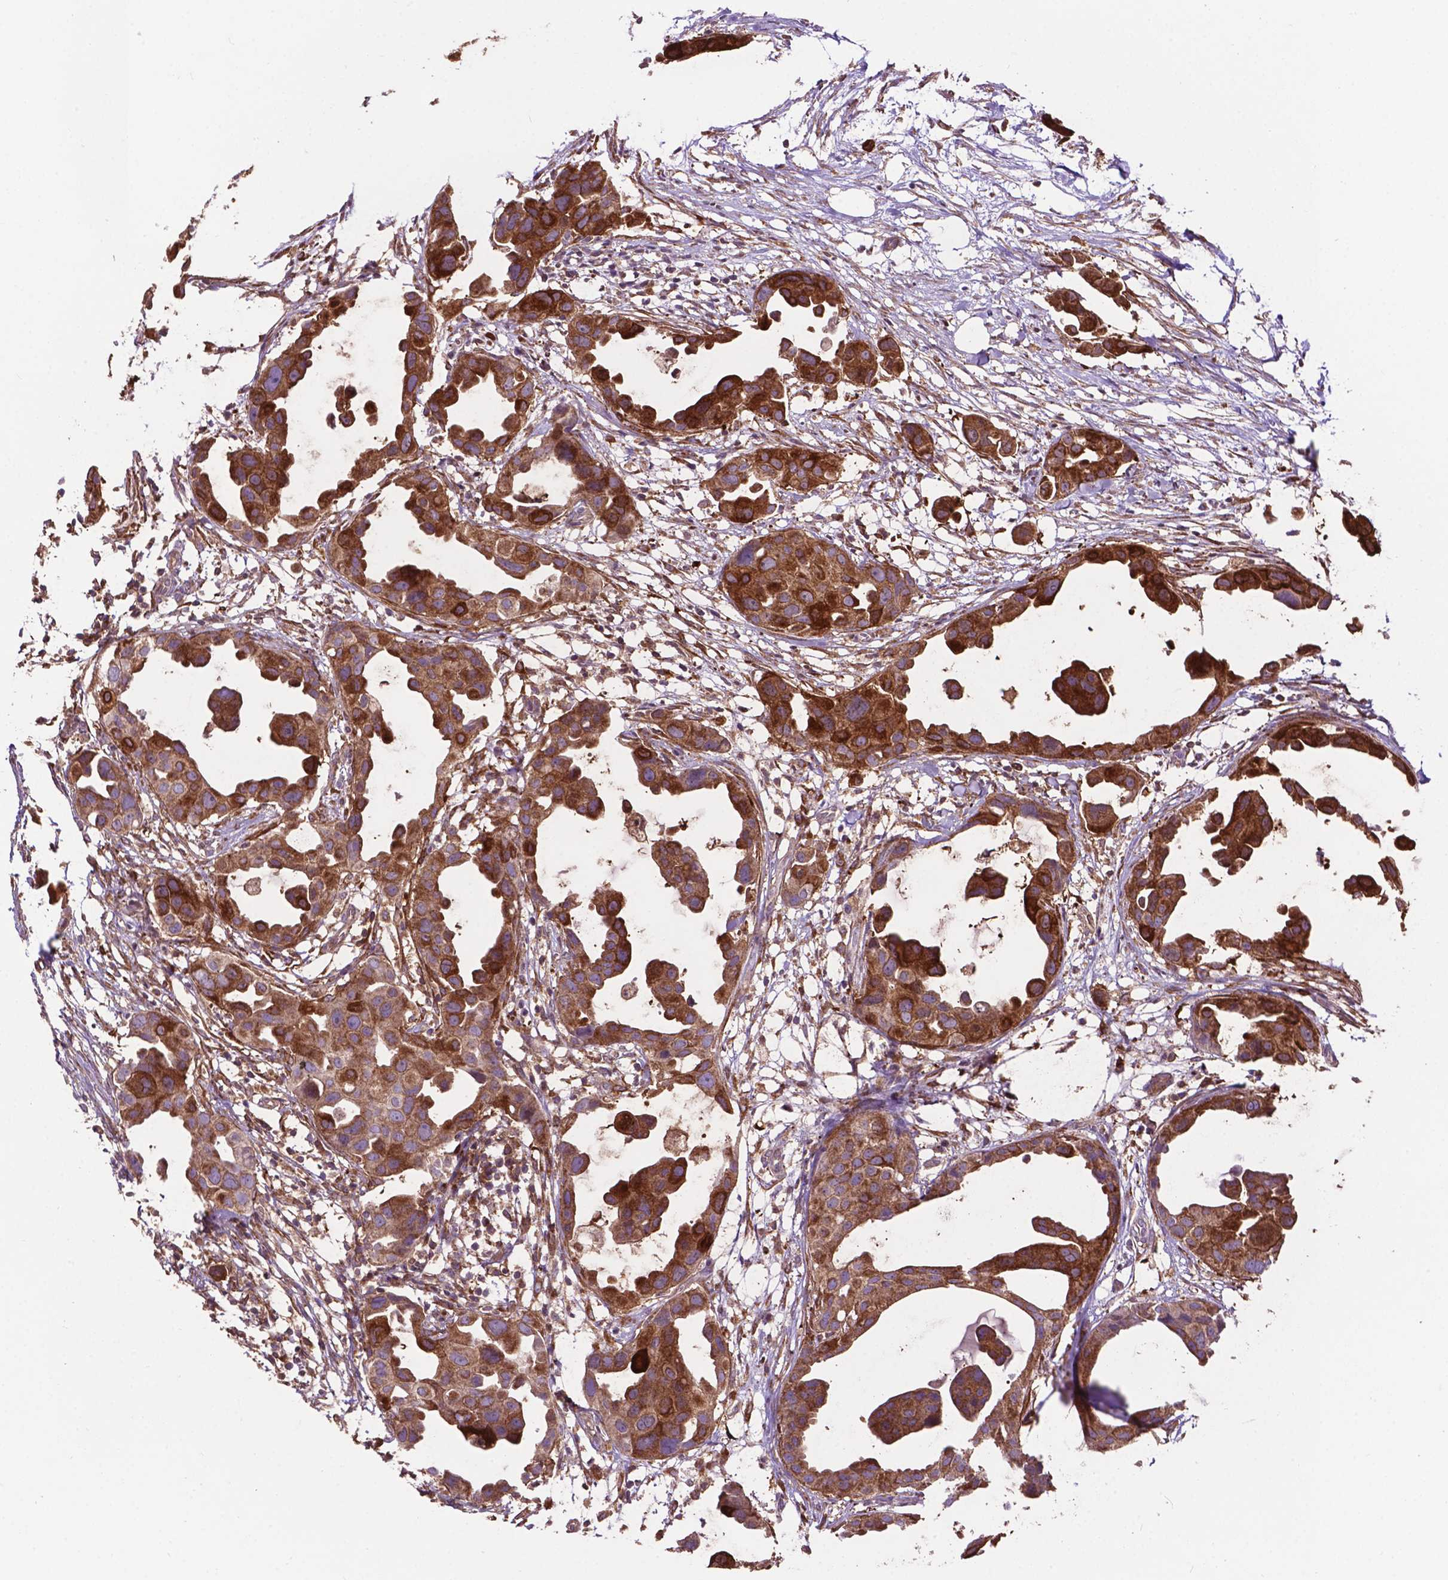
{"staining": {"intensity": "strong", "quantity": ">75%", "location": "cytoplasmic/membranous"}, "tissue": "breast cancer", "cell_type": "Tumor cells", "image_type": "cancer", "snomed": [{"axis": "morphology", "description": "Duct carcinoma"}, {"axis": "topography", "description": "Breast"}], "caption": "The histopathology image shows a brown stain indicating the presence of a protein in the cytoplasmic/membranous of tumor cells in breast invasive ductal carcinoma.", "gene": "SMAD3", "patient": {"sex": "female", "age": 38}}